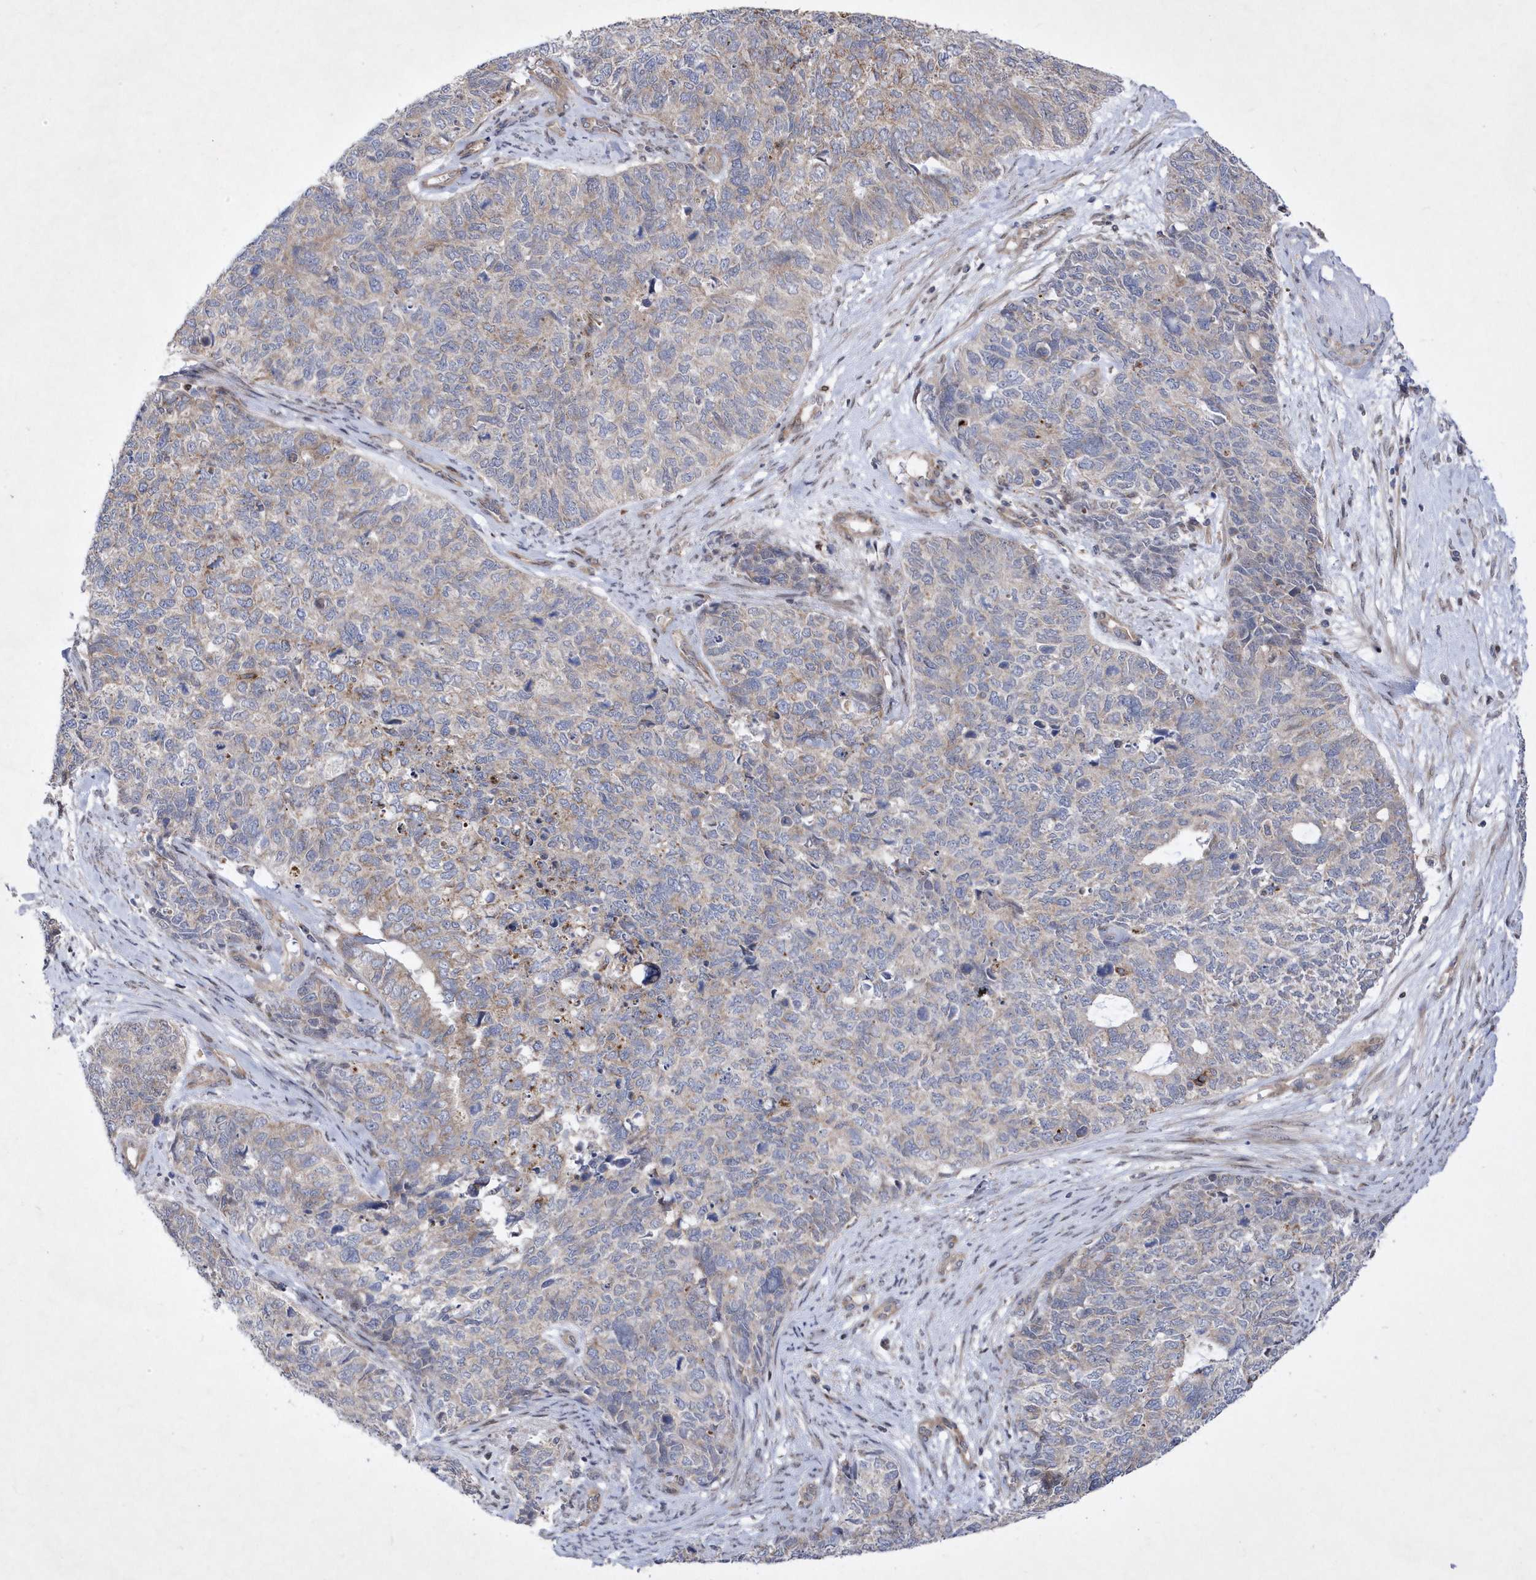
{"staining": {"intensity": "moderate", "quantity": "<25%", "location": "cytoplasmic/membranous"}, "tissue": "cervical cancer", "cell_type": "Tumor cells", "image_type": "cancer", "snomed": [{"axis": "morphology", "description": "Squamous cell carcinoma, NOS"}, {"axis": "topography", "description": "Cervix"}], "caption": "Squamous cell carcinoma (cervical) stained with a brown dye shows moderate cytoplasmic/membranous positive staining in about <25% of tumor cells.", "gene": "LONRF2", "patient": {"sex": "female", "age": 63}}